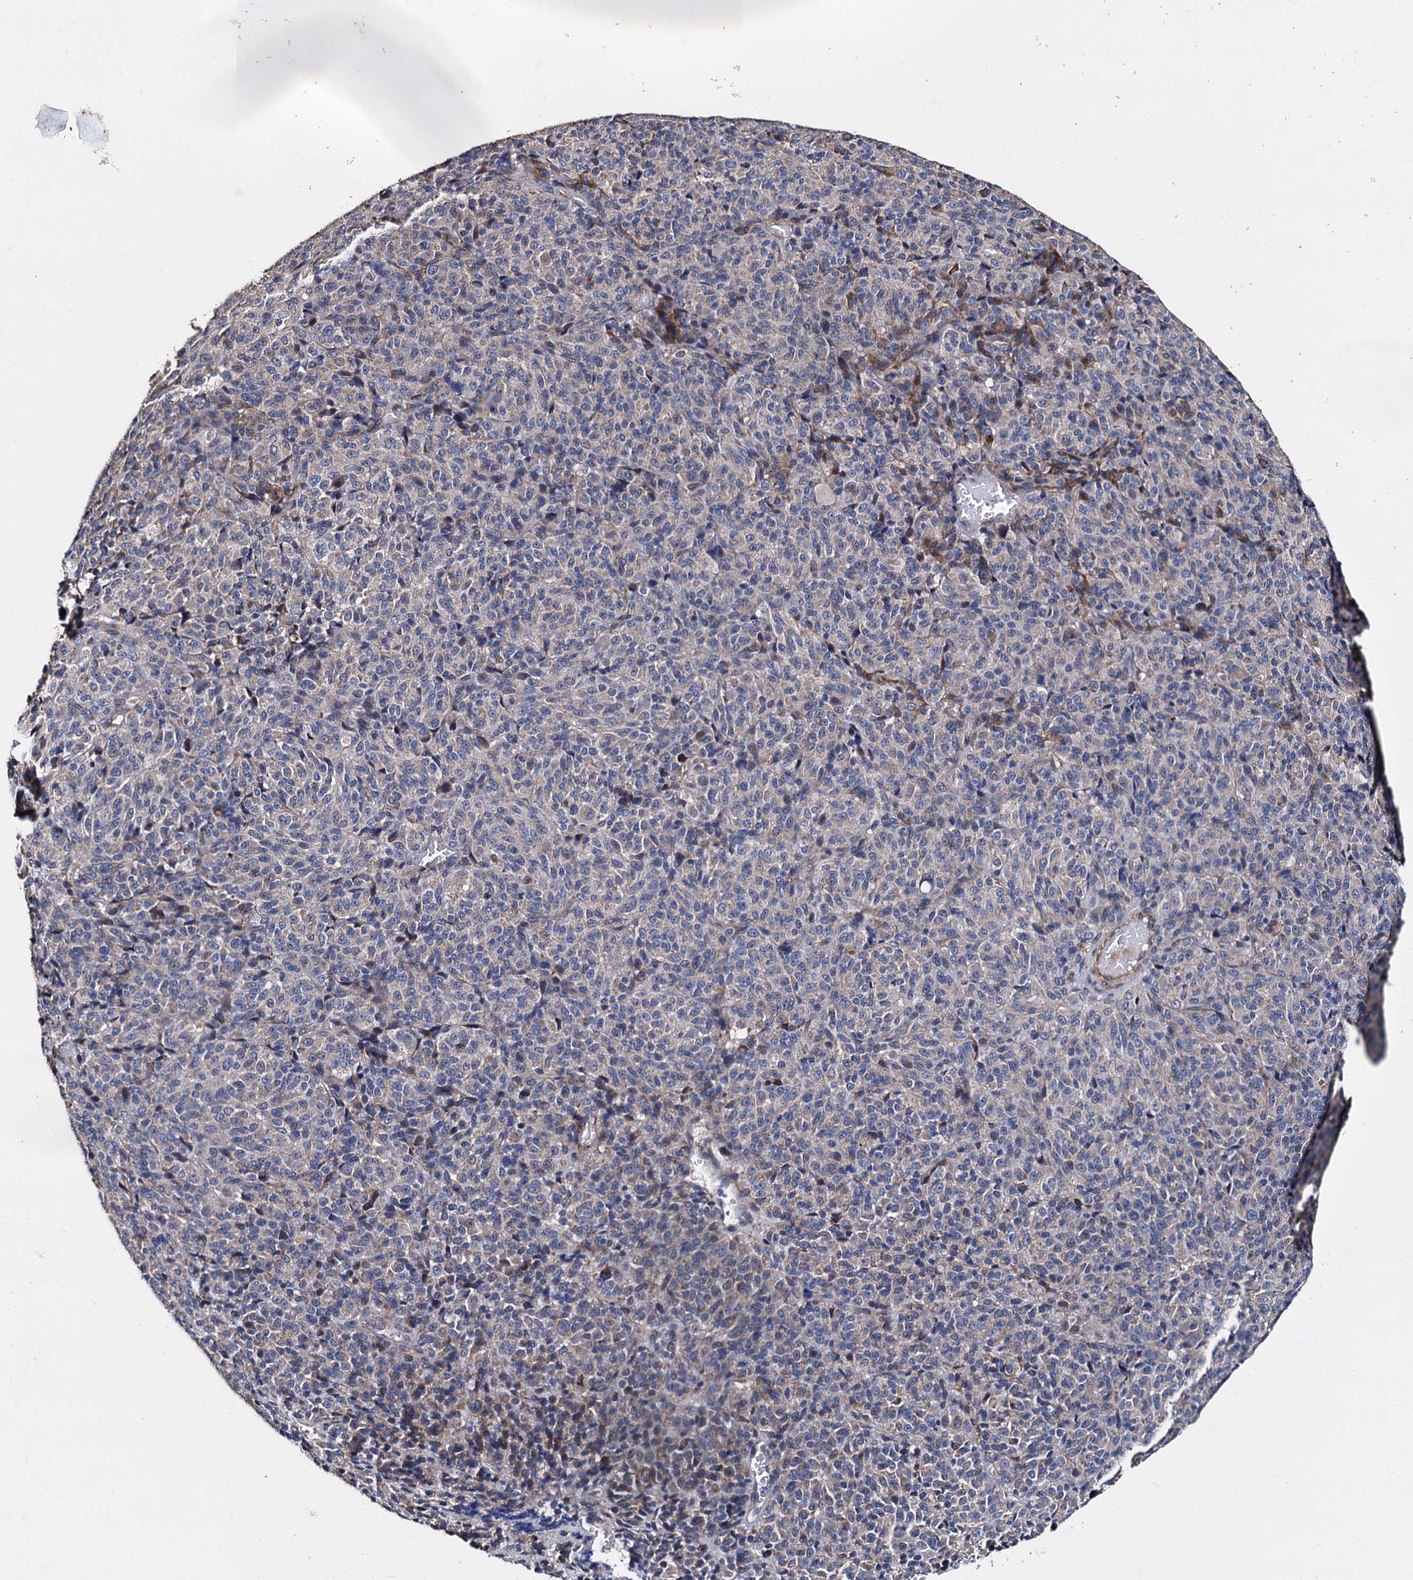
{"staining": {"intensity": "negative", "quantity": "none", "location": "none"}, "tissue": "melanoma", "cell_type": "Tumor cells", "image_type": "cancer", "snomed": [{"axis": "morphology", "description": "Malignant melanoma, Metastatic site"}, {"axis": "topography", "description": "Brain"}], "caption": "Tumor cells show no significant staining in melanoma. Brightfield microscopy of IHC stained with DAB (3,3'-diaminobenzidine) (brown) and hematoxylin (blue), captured at high magnification.", "gene": "AKAP11", "patient": {"sex": "female", "age": 56}}